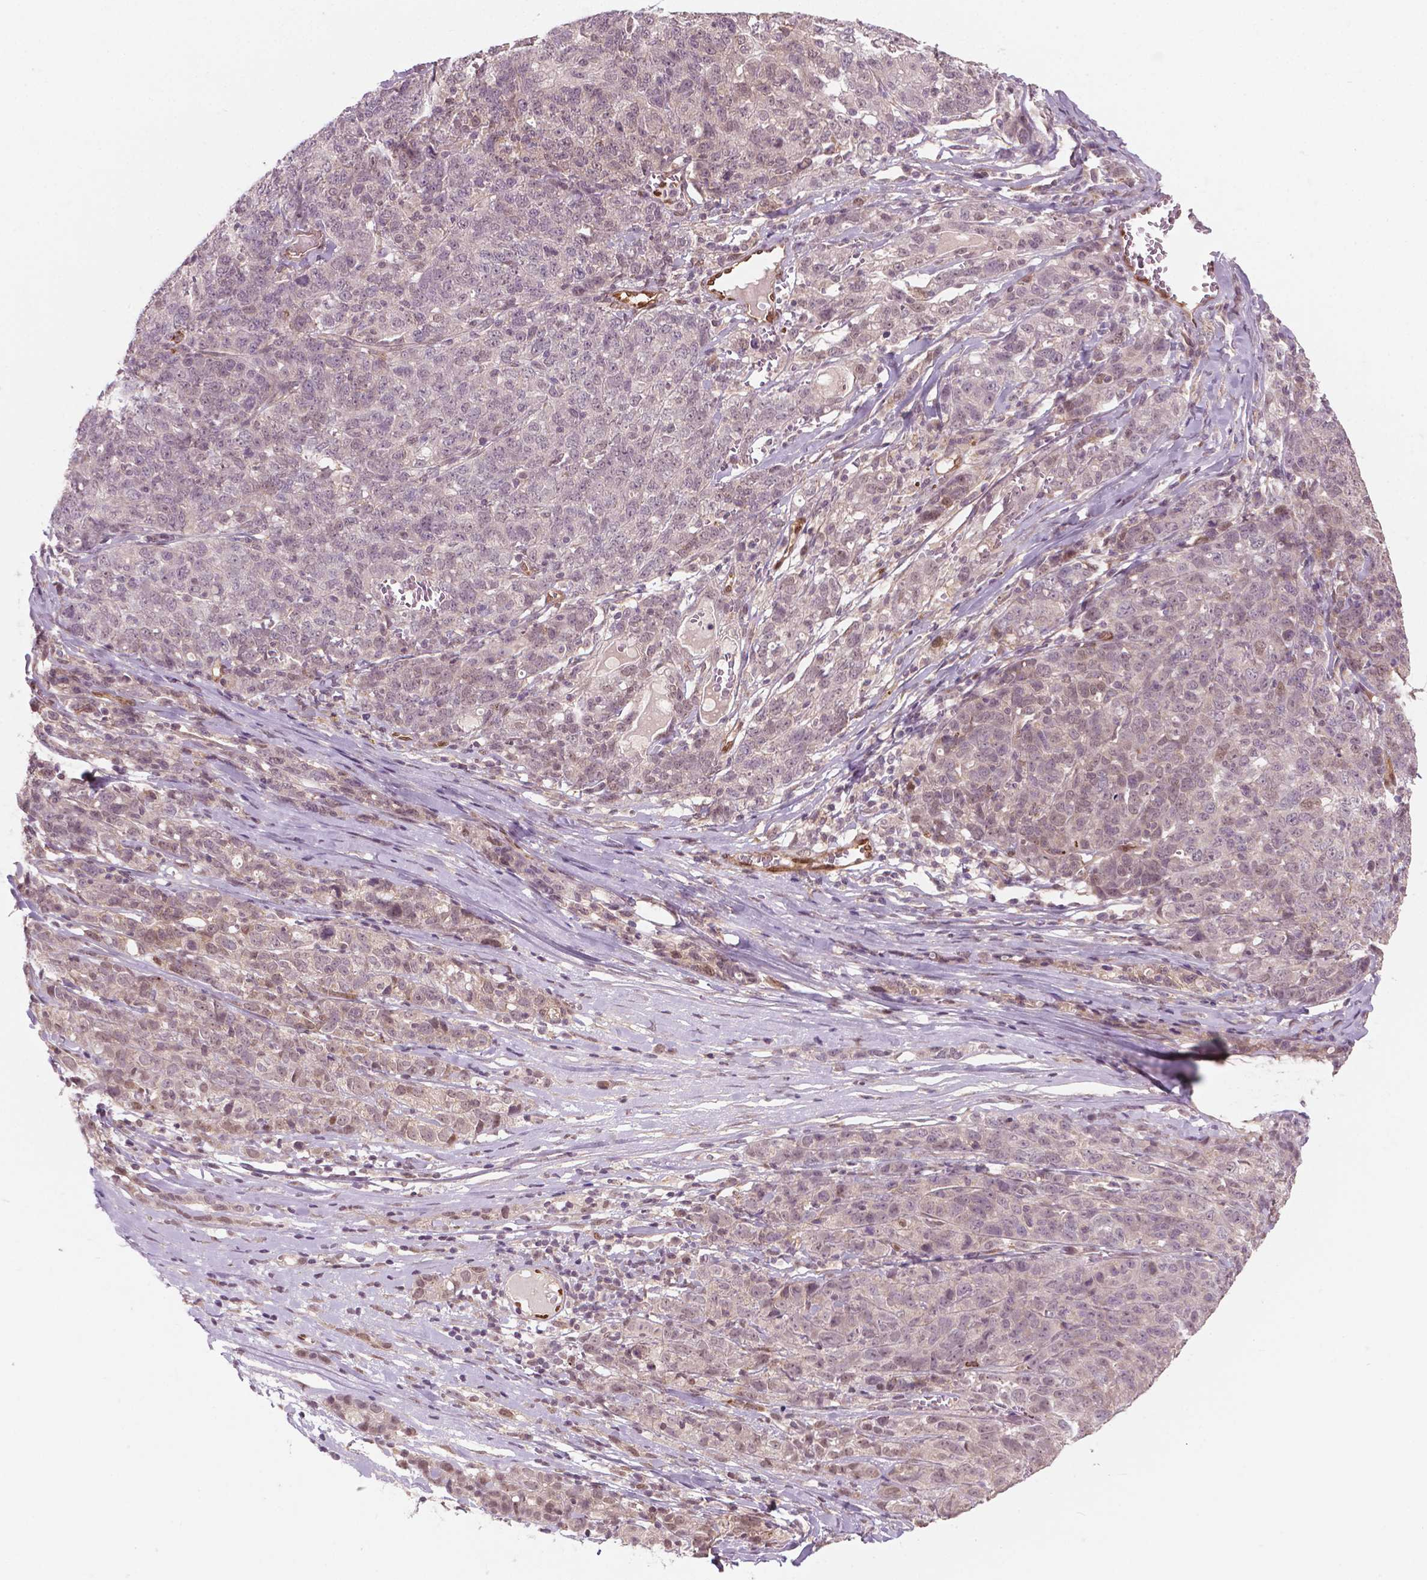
{"staining": {"intensity": "negative", "quantity": "none", "location": "none"}, "tissue": "ovarian cancer", "cell_type": "Tumor cells", "image_type": "cancer", "snomed": [{"axis": "morphology", "description": "Cystadenocarcinoma, serous, NOS"}, {"axis": "topography", "description": "Ovary"}], "caption": "Image shows no protein positivity in tumor cells of ovarian cancer tissue.", "gene": "NFAT5", "patient": {"sex": "female", "age": 71}}